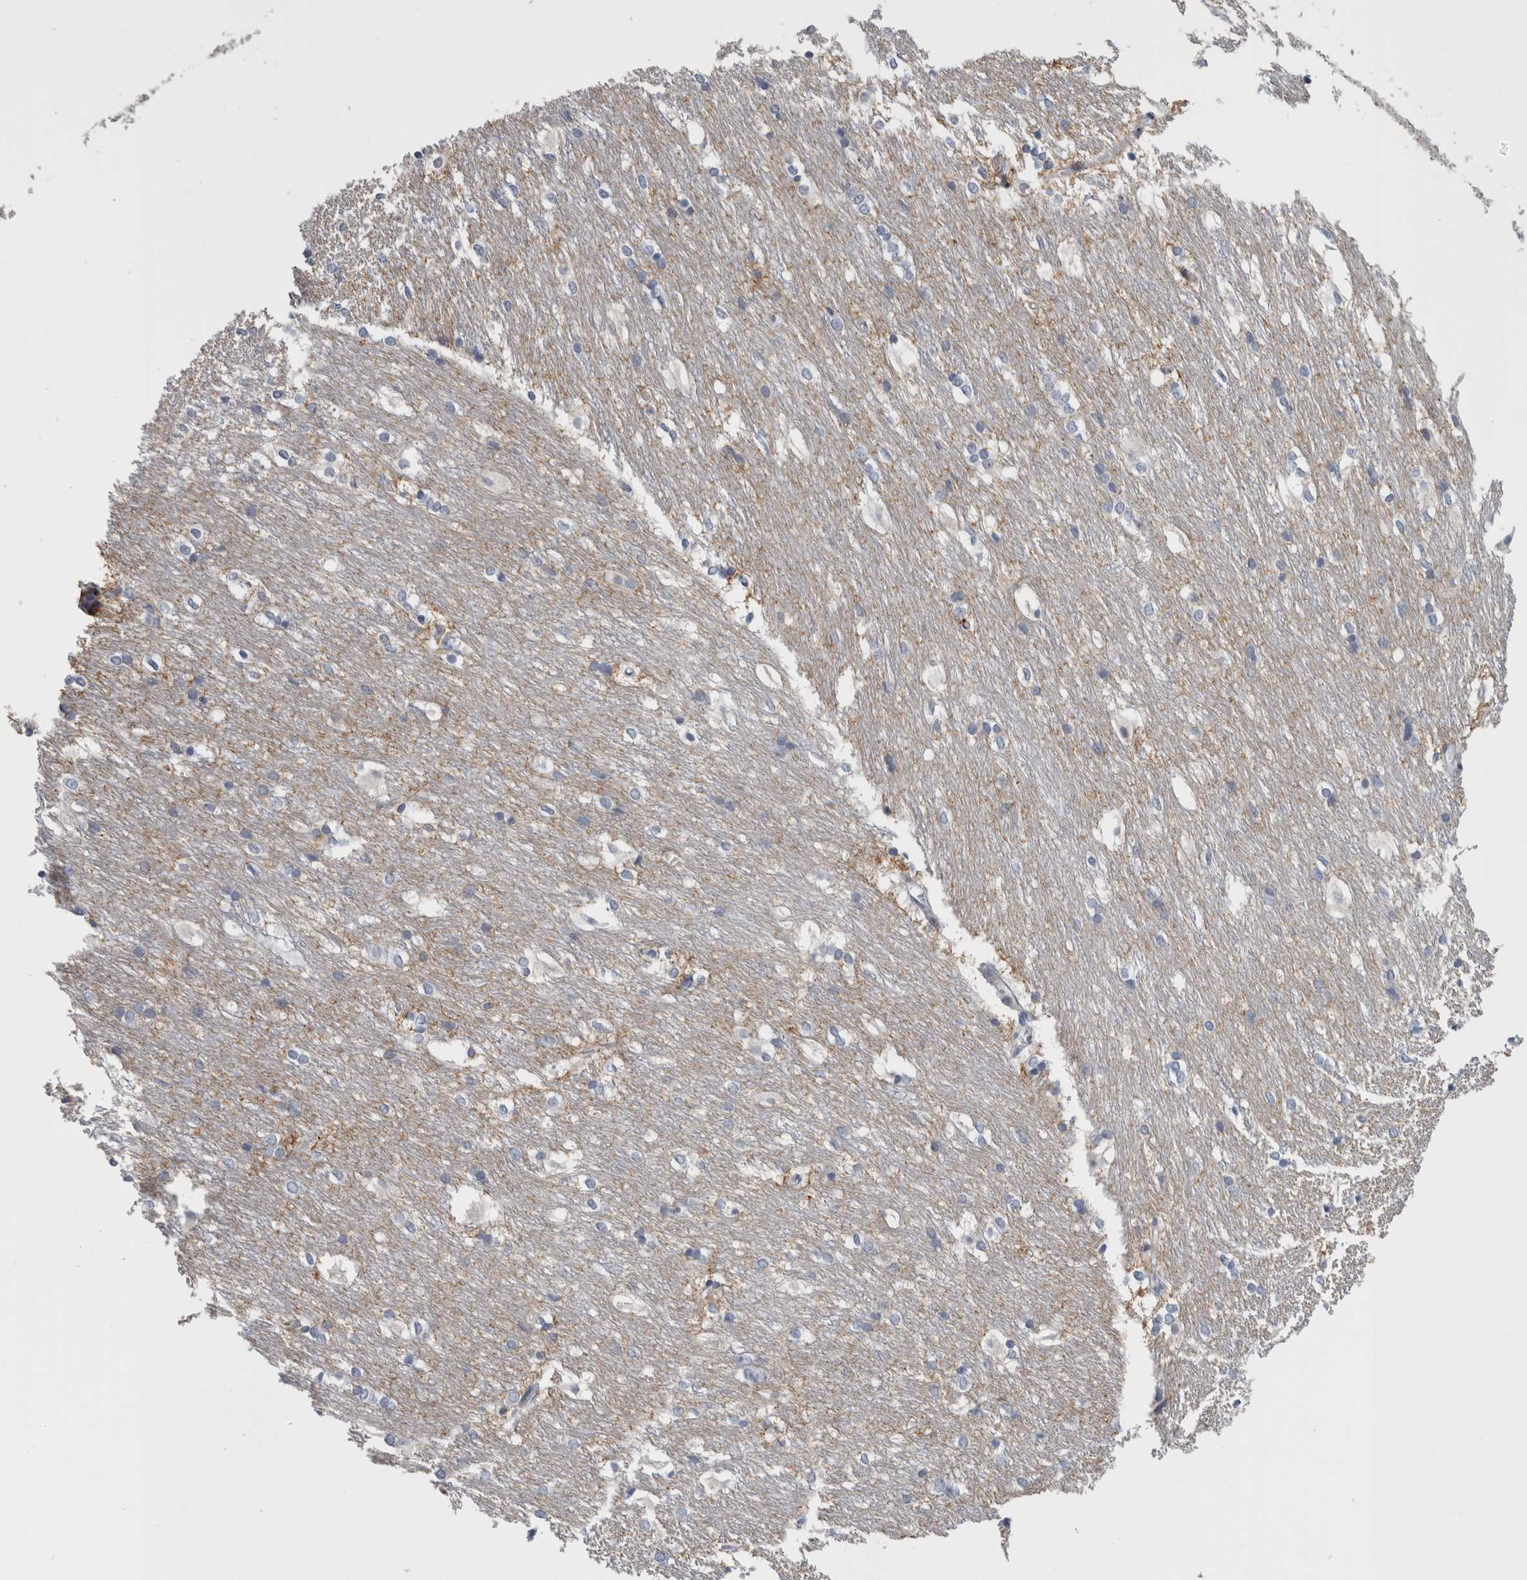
{"staining": {"intensity": "negative", "quantity": "none", "location": "none"}, "tissue": "caudate", "cell_type": "Glial cells", "image_type": "normal", "snomed": [{"axis": "morphology", "description": "Normal tissue, NOS"}, {"axis": "topography", "description": "Lateral ventricle wall"}], "caption": "Immunohistochemistry of normal caudate exhibits no staining in glial cells.", "gene": "ANKFY1", "patient": {"sex": "female", "age": 19}}